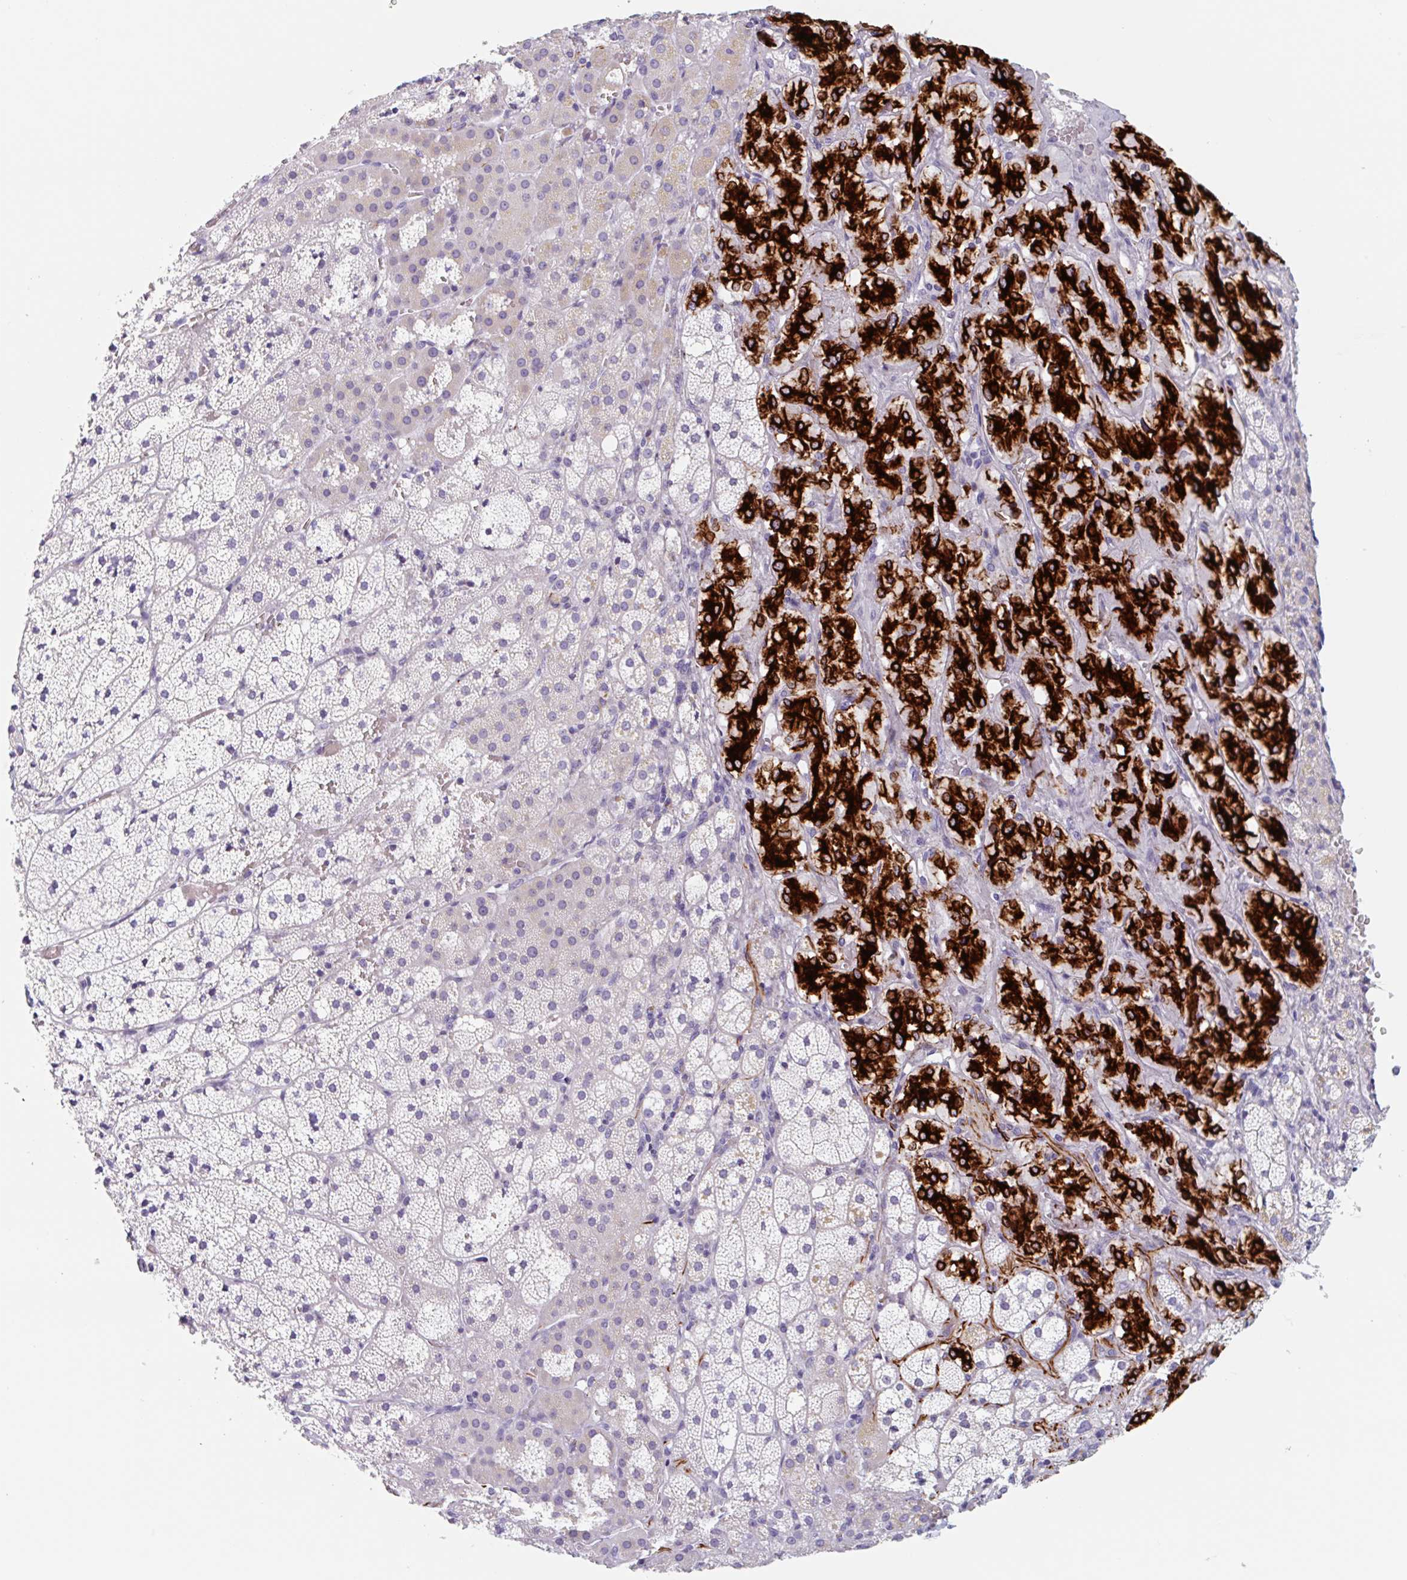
{"staining": {"intensity": "strong", "quantity": "<25%", "location": "cytoplasmic/membranous"}, "tissue": "adrenal gland", "cell_type": "Glandular cells", "image_type": "normal", "snomed": [{"axis": "morphology", "description": "Normal tissue, NOS"}, {"axis": "topography", "description": "Adrenal gland"}], "caption": "Brown immunohistochemical staining in normal adrenal gland exhibits strong cytoplasmic/membranous expression in approximately <25% of glandular cells. (IHC, brightfield microscopy, high magnification).", "gene": "EMC4", "patient": {"sex": "male", "age": 53}}